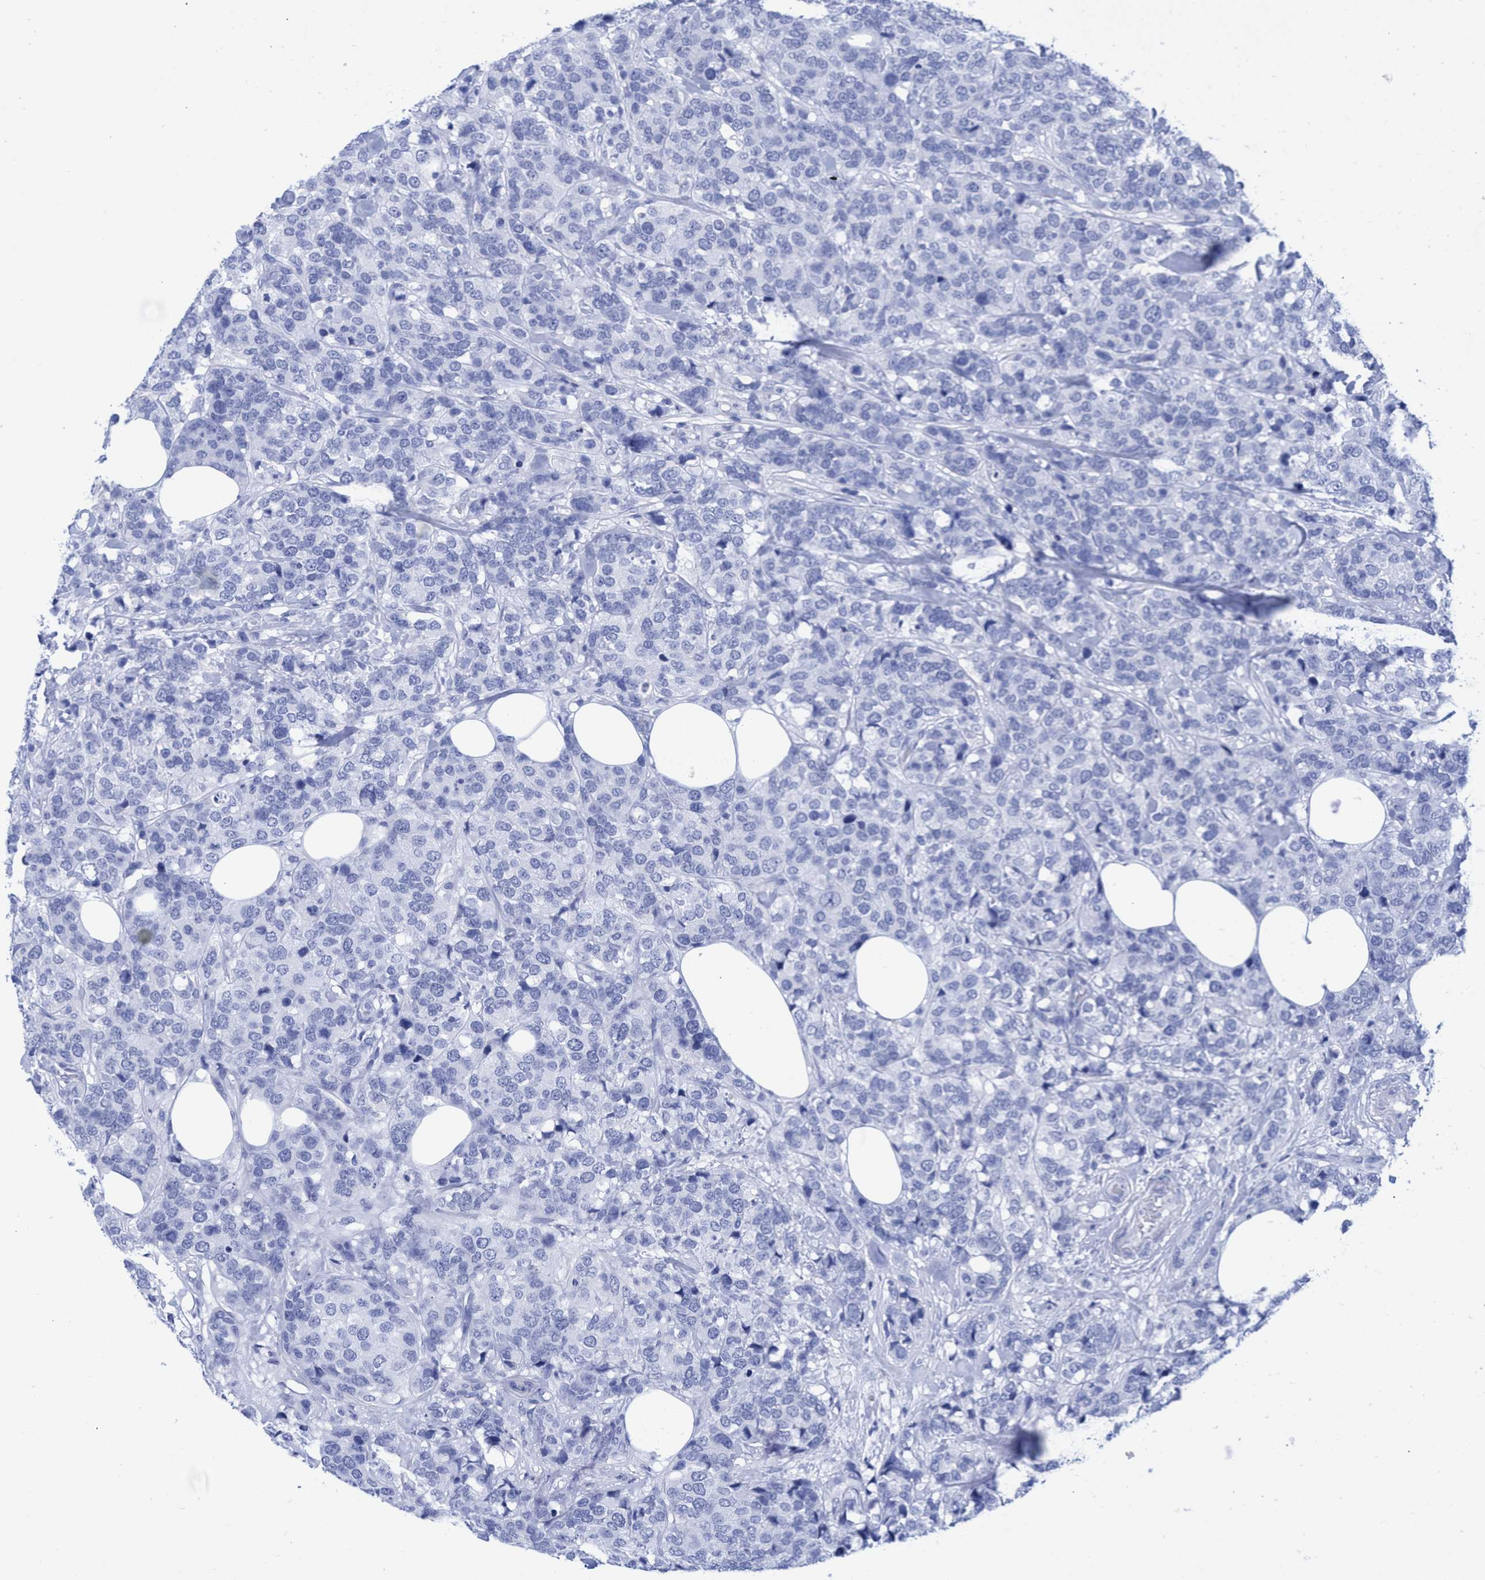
{"staining": {"intensity": "negative", "quantity": "none", "location": "none"}, "tissue": "breast cancer", "cell_type": "Tumor cells", "image_type": "cancer", "snomed": [{"axis": "morphology", "description": "Lobular carcinoma"}, {"axis": "topography", "description": "Breast"}], "caption": "IHC photomicrograph of neoplastic tissue: lobular carcinoma (breast) stained with DAB displays no significant protein staining in tumor cells.", "gene": "INSL6", "patient": {"sex": "female", "age": 59}}